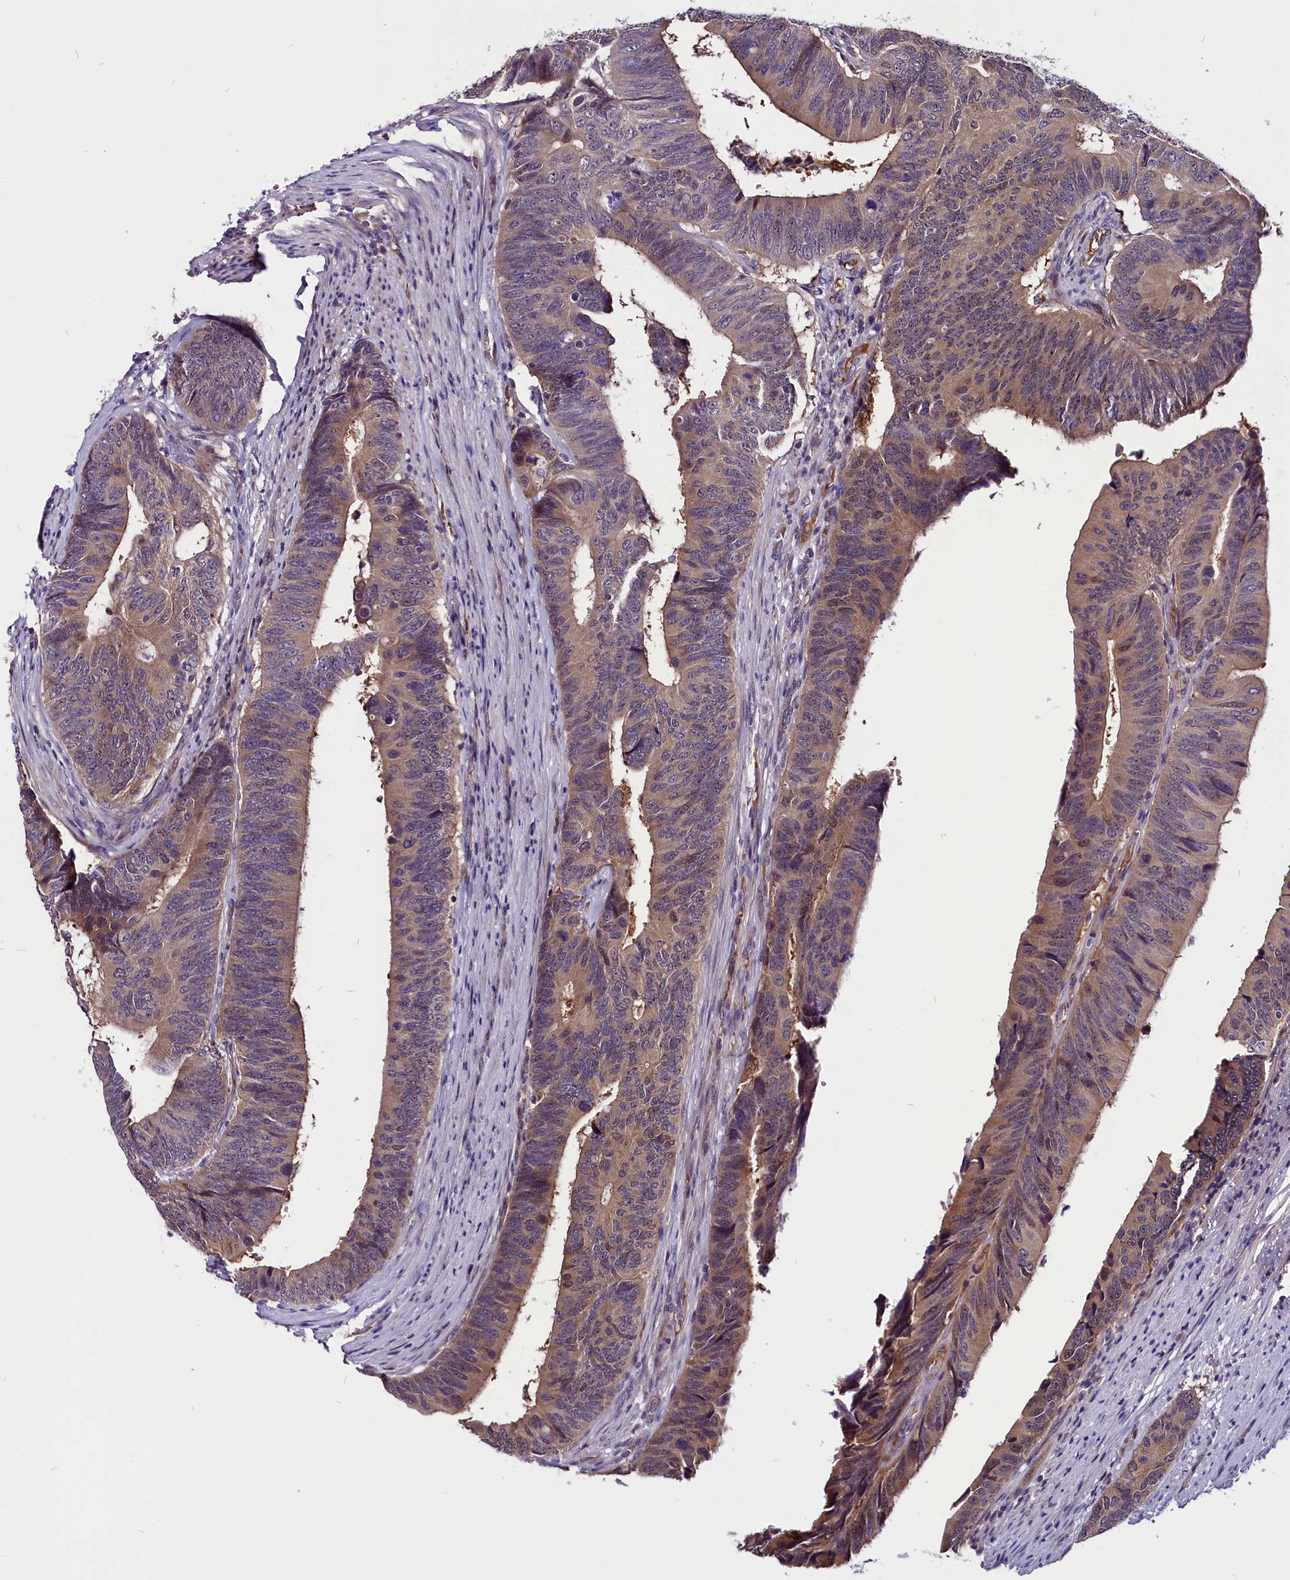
{"staining": {"intensity": "moderate", "quantity": ">75%", "location": "cytoplasmic/membranous"}, "tissue": "colorectal cancer", "cell_type": "Tumor cells", "image_type": "cancer", "snomed": [{"axis": "morphology", "description": "Adenocarcinoma, NOS"}, {"axis": "topography", "description": "Colon"}], "caption": "Colorectal adenocarcinoma tissue displays moderate cytoplasmic/membranous positivity in approximately >75% of tumor cells, visualized by immunohistochemistry.", "gene": "C9orf40", "patient": {"sex": "male", "age": 87}}